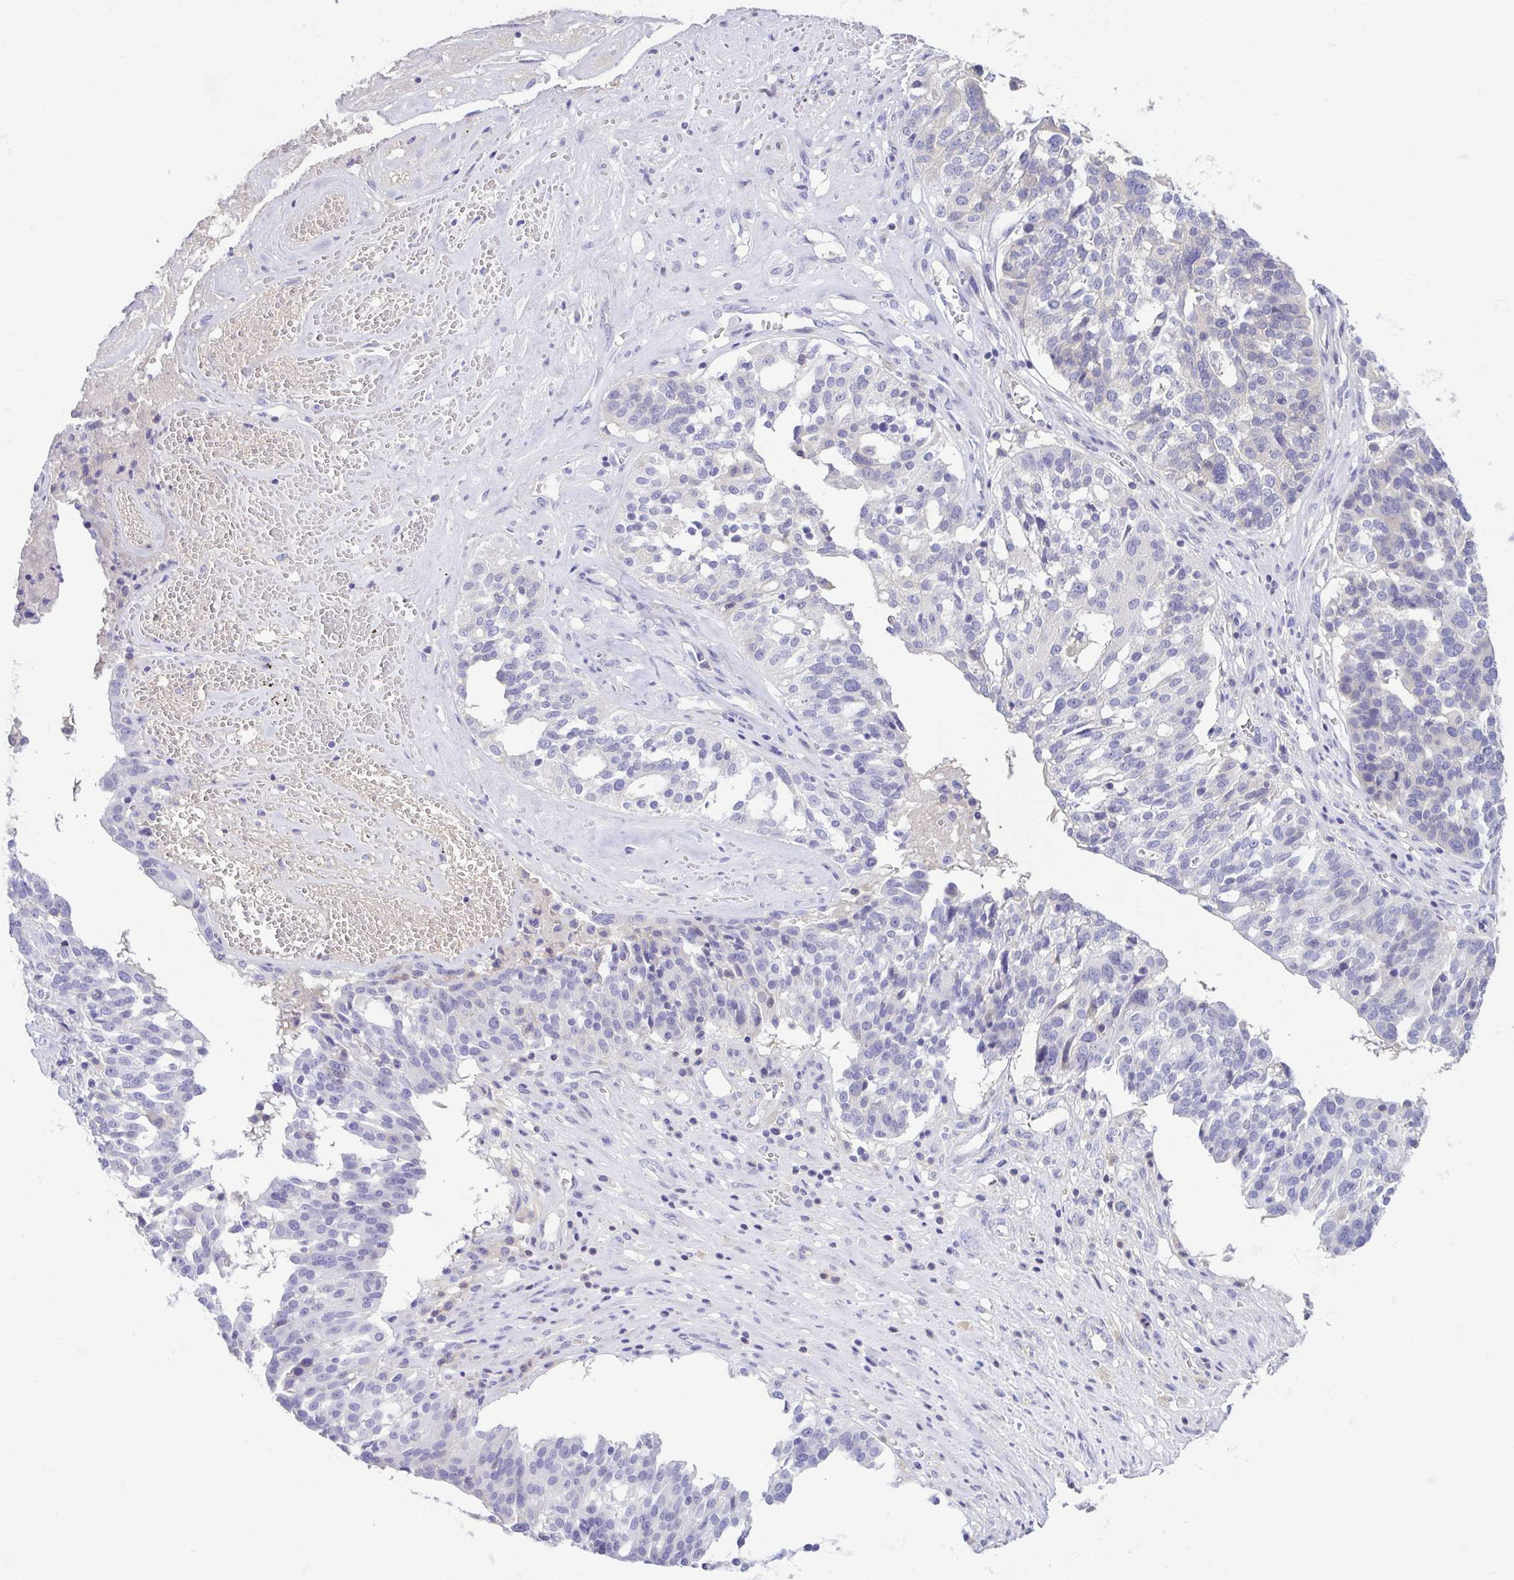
{"staining": {"intensity": "negative", "quantity": "none", "location": "none"}, "tissue": "ovarian cancer", "cell_type": "Tumor cells", "image_type": "cancer", "snomed": [{"axis": "morphology", "description": "Cystadenocarcinoma, serous, NOS"}, {"axis": "topography", "description": "Ovary"}], "caption": "An image of human ovarian cancer is negative for staining in tumor cells. (Brightfield microscopy of DAB immunohistochemistry (IHC) at high magnification).", "gene": "A1BG", "patient": {"sex": "female", "age": 59}}